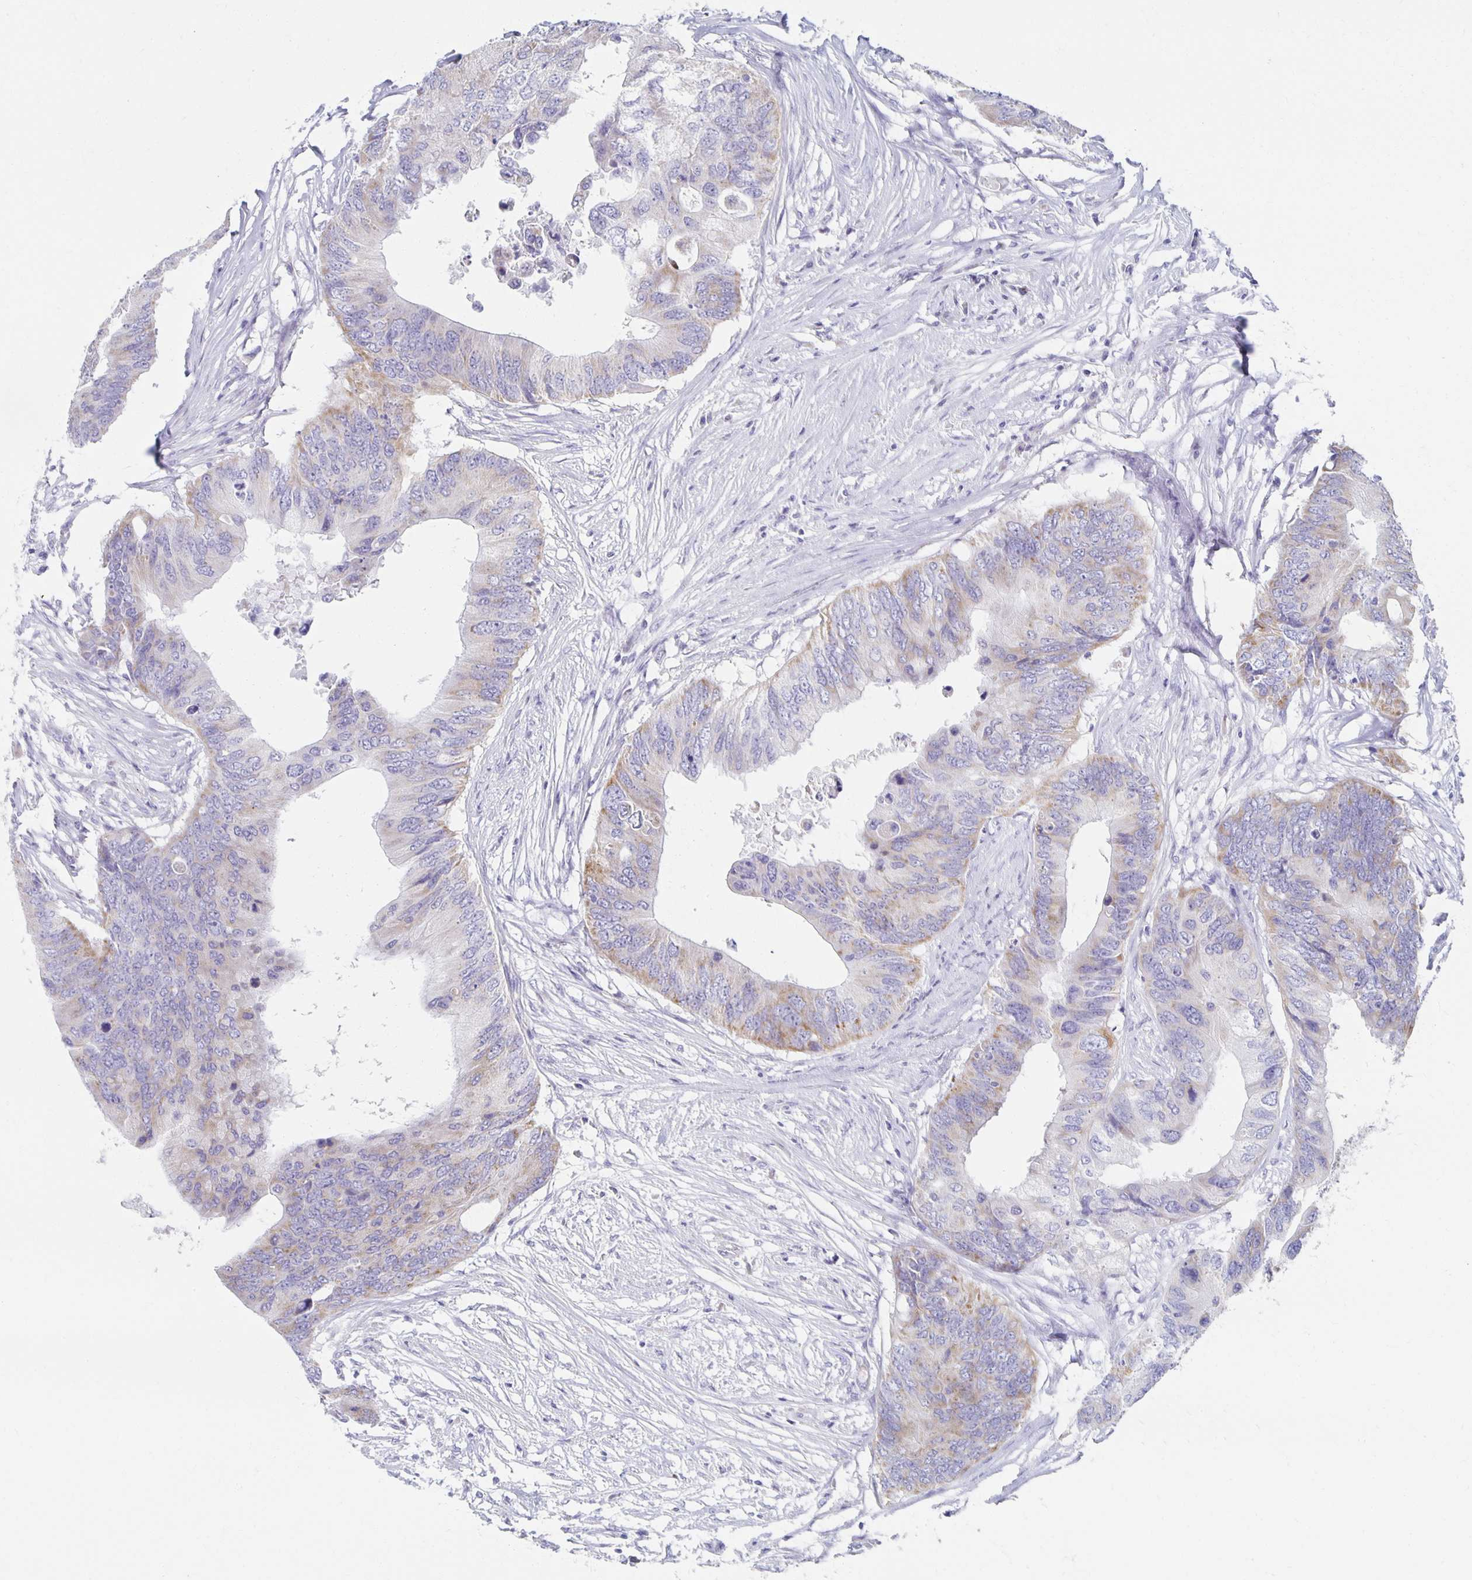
{"staining": {"intensity": "moderate", "quantity": "25%-75%", "location": "cytoplasmic/membranous"}, "tissue": "colorectal cancer", "cell_type": "Tumor cells", "image_type": "cancer", "snomed": [{"axis": "morphology", "description": "Adenocarcinoma, NOS"}, {"axis": "topography", "description": "Colon"}], "caption": "Approximately 25%-75% of tumor cells in human adenocarcinoma (colorectal) exhibit moderate cytoplasmic/membranous protein positivity as visualized by brown immunohistochemical staining.", "gene": "TEX44", "patient": {"sex": "male", "age": 71}}